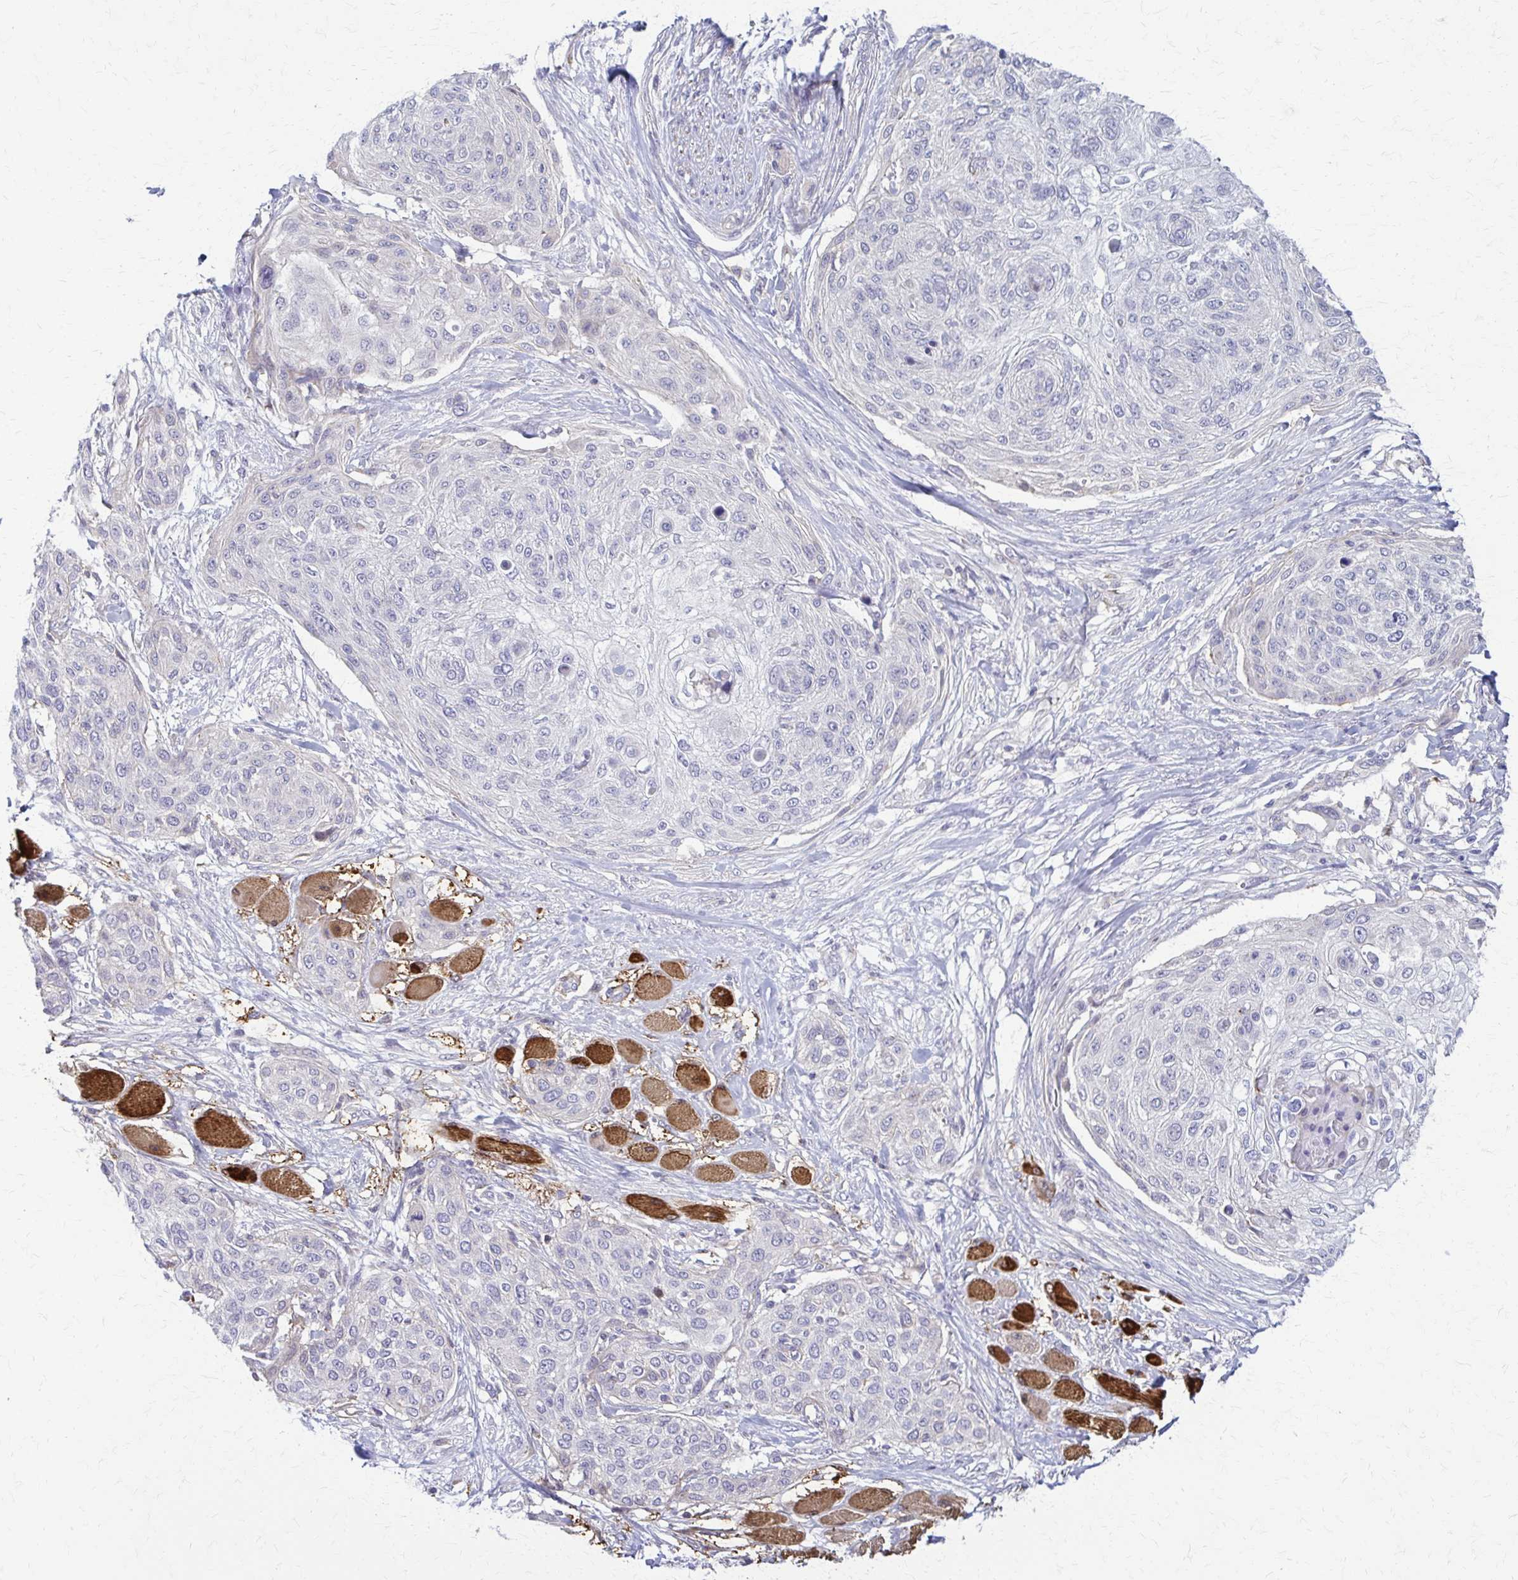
{"staining": {"intensity": "negative", "quantity": "none", "location": "none"}, "tissue": "skin cancer", "cell_type": "Tumor cells", "image_type": "cancer", "snomed": [{"axis": "morphology", "description": "Squamous cell carcinoma, NOS"}, {"axis": "topography", "description": "Skin"}], "caption": "This is an immunohistochemistry micrograph of squamous cell carcinoma (skin). There is no positivity in tumor cells.", "gene": "RHOBTB2", "patient": {"sex": "female", "age": 87}}